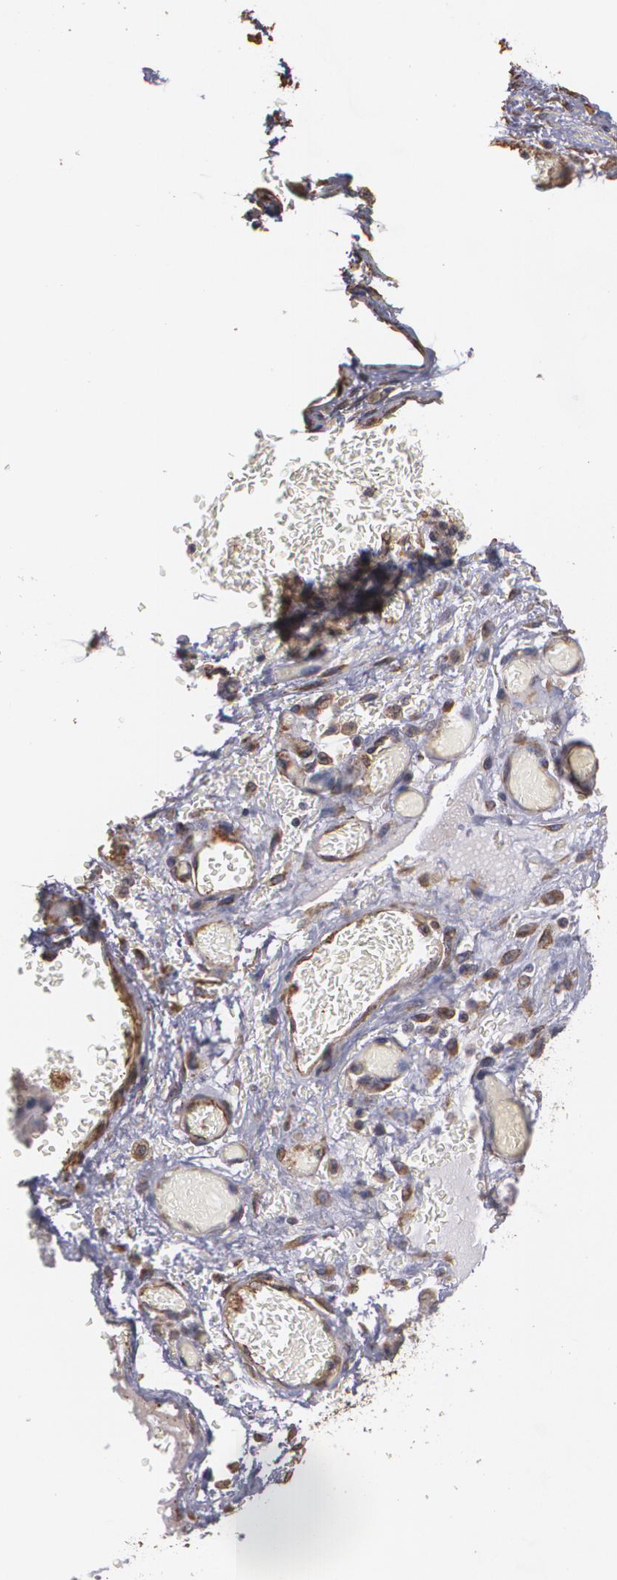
{"staining": {"intensity": "weak", "quantity": ">75%", "location": "cytoplasmic/membranous"}, "tissue": "ovarian cancer", "cell_type": "Tumor cells", "image_type": "cancer", "snomed": [{"axis": "morphology", "description": "Cystadenocarcinoma, serous, NOS"}, {"axis": "topography", "description": "Ovary"}], "caption": "Protein staining of ovarian serous cystadenocarcinoma tissue exhibits weak cytoplasmic/membranous expression in about >75% of tumor cells.", "gene": "CYB5R3", "patient": {"sex": "female", "age": 63}}